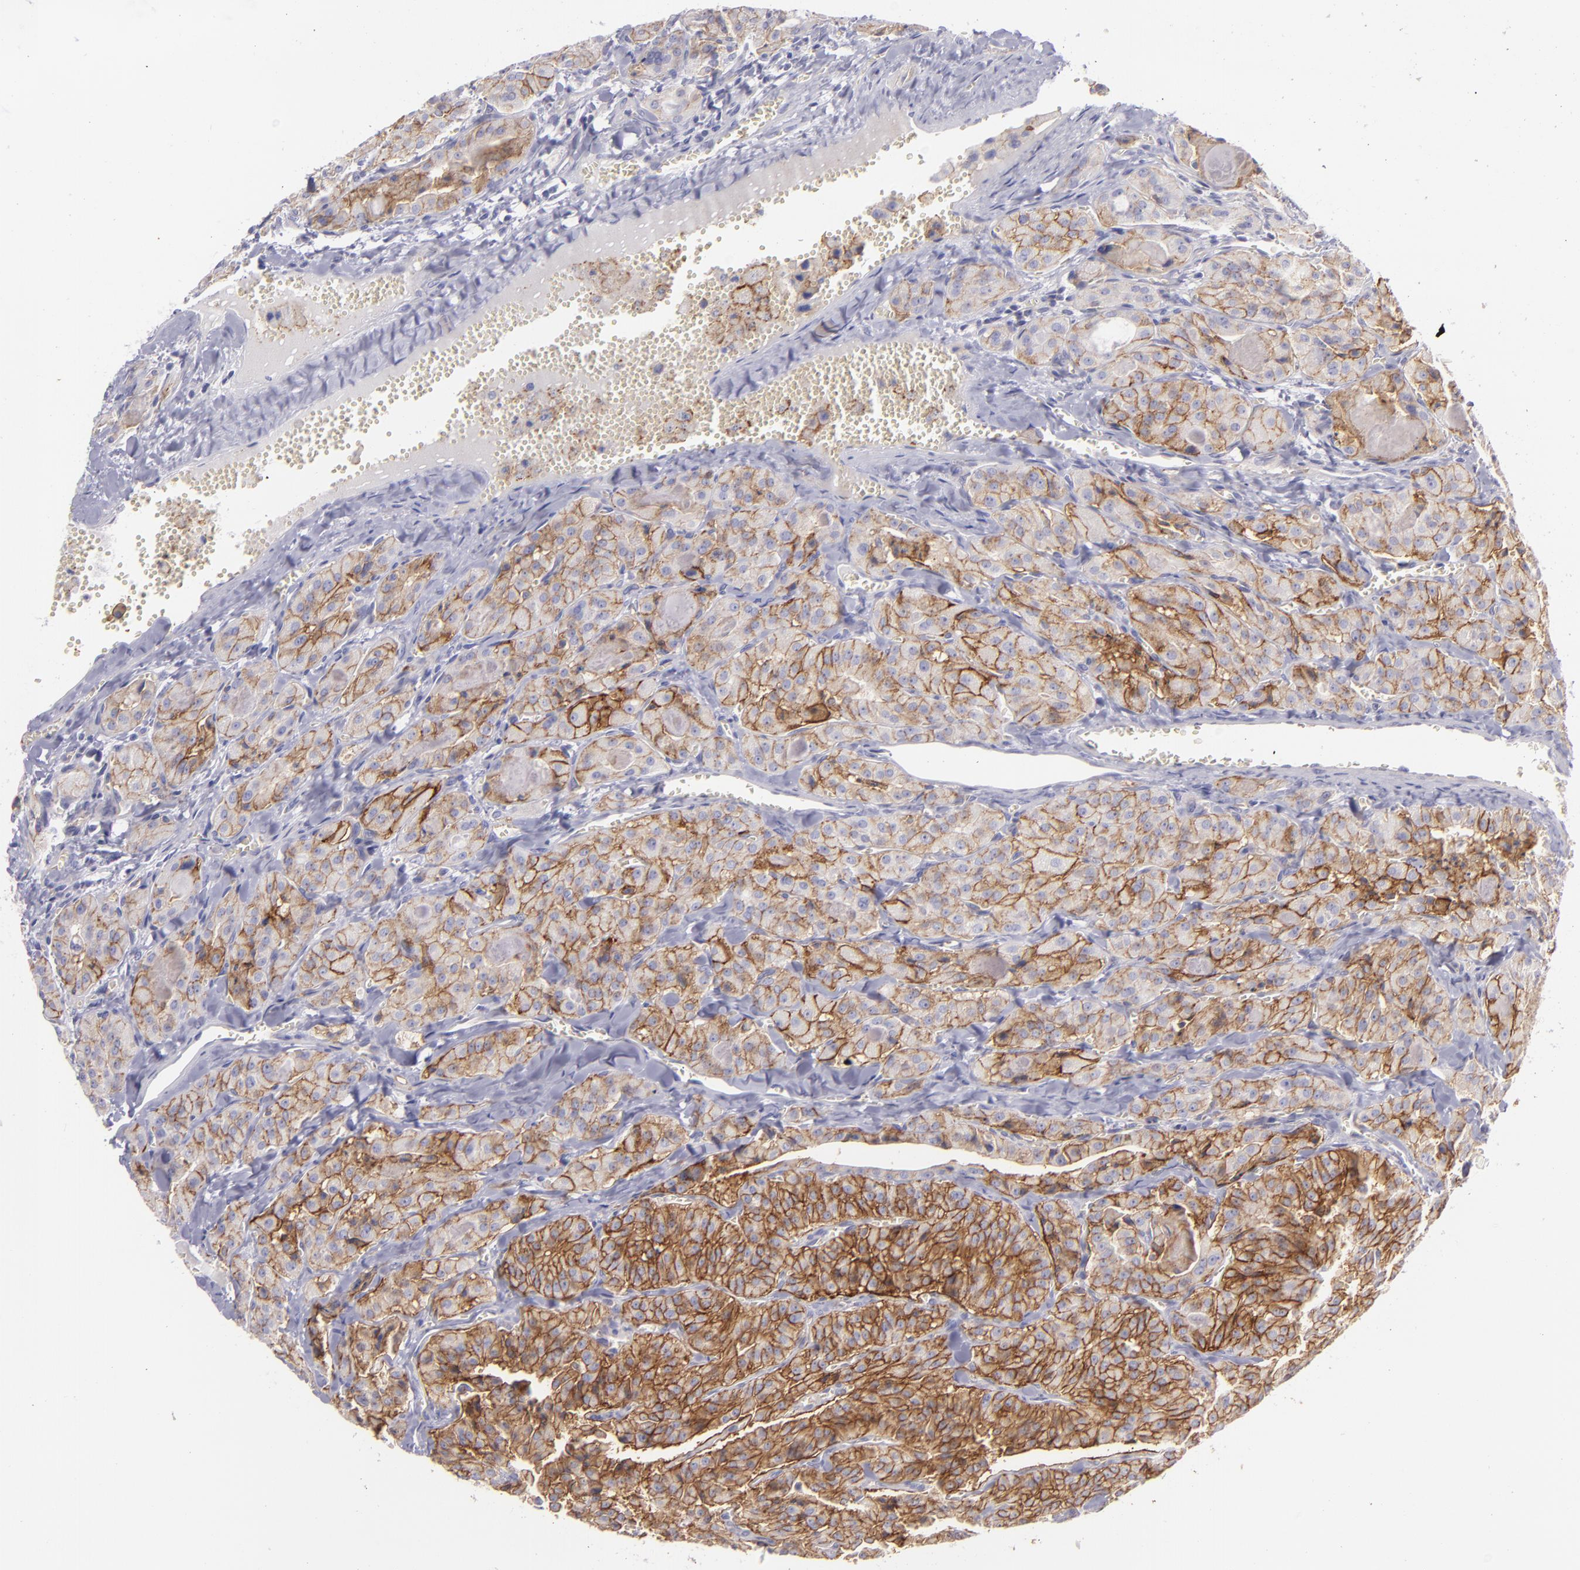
{"staining": {"intensity": "moderate", "quantity": "25%-75%", "location": "cytoplasmic/membranous"}, "tissue": "thyroid cancer", "cell_type": "Tumor cells", "image_type": "cancer", "snomed": [{"axis": "morphology", "description": "Carcinoma, NOS"}, {"axis": "topography", "description": "Thyroid gland"}], "caption": "Brown immunohistochemical staining in human thyroid carcinoma shows moderate cytoplasmic/membranous positivity in approximately 25%-75% of tumor cells.", "gene": "BSG", "patient": {"sex": "male", "age": 76}}